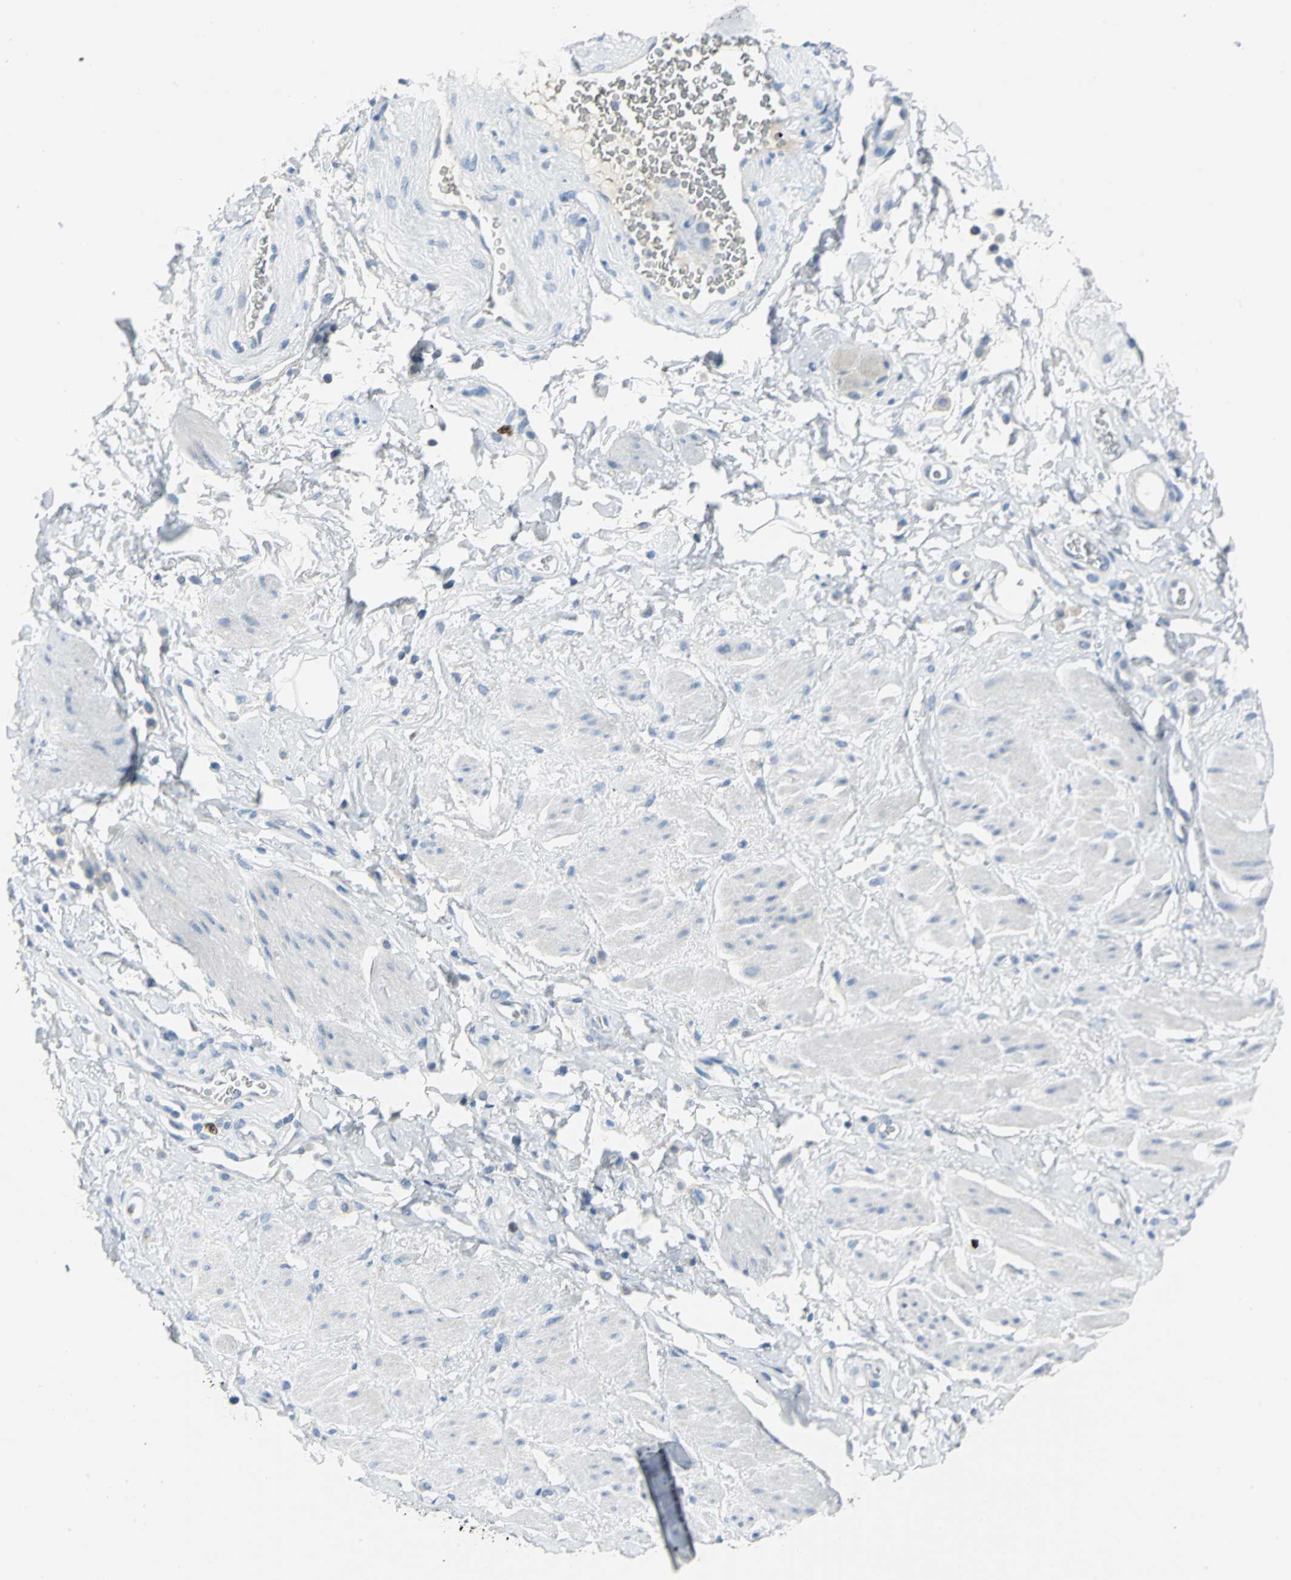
{"staining": {"intensity": "negative", "quantity": "none", "location": "none"}, "tissue": "adipose tissue", "cell_type": "Adipocytes", "image_type": "normal", "snomed": [{"axis": "morphology", "description": "Normal tissue, NOS"}, {"axis": "topography", "description": "Soft tissue"}, {"axis": "topography", "description": "Peripheral nerve tissue"}], "caption": "DAB (3,3'-diaminobenzidine) immunohistochemical staining of benign adipose tissue demonstrates no significant expression in adipocytes. (DAB (3,3'-diaminobenzidine) immunohistochemistry (IHC) with hematoxylin counter stain).", "gene": "MCM4", "patient": {"sex": "female", "age": 71}}